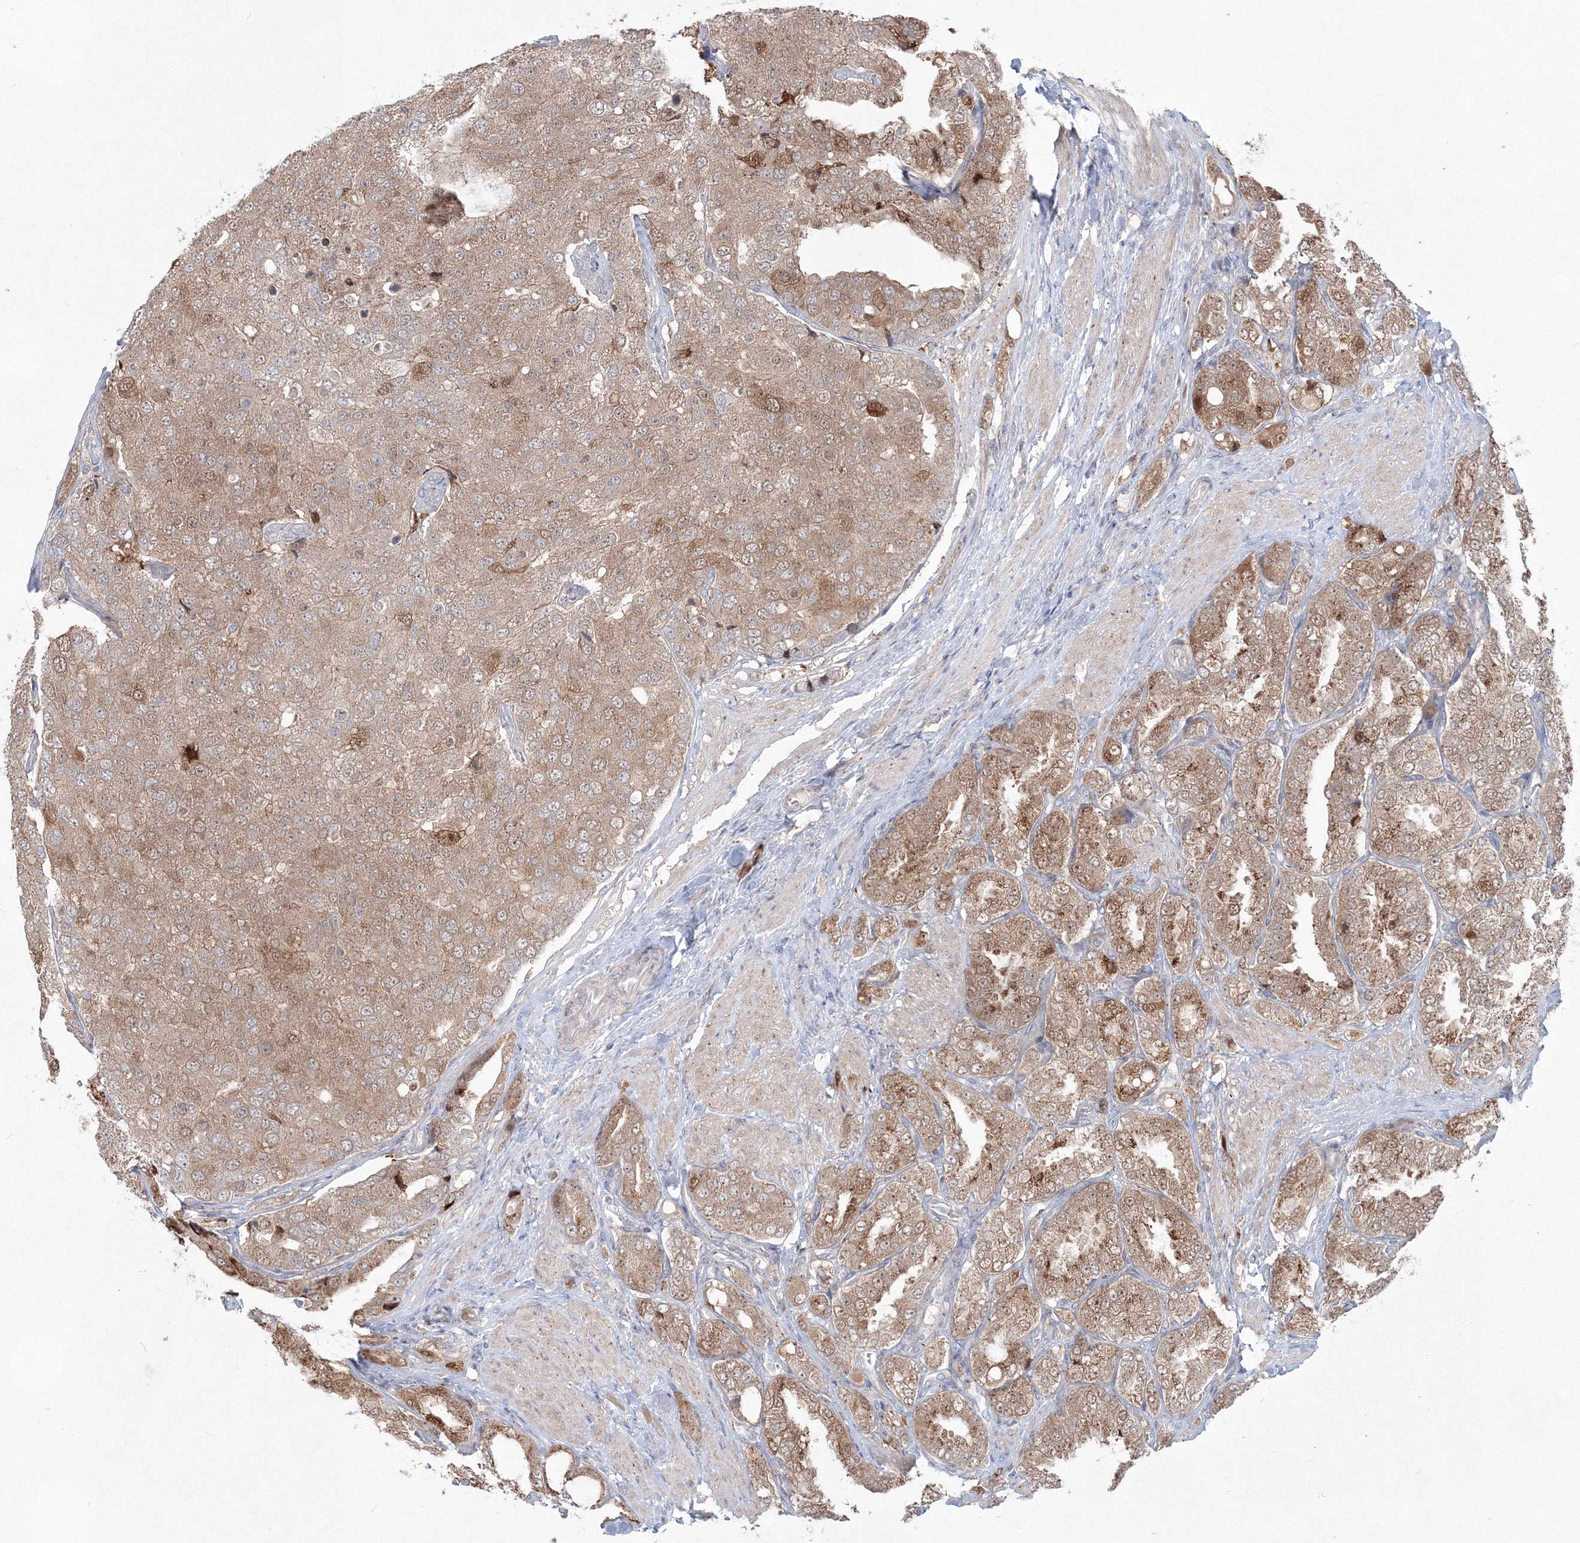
{"staining": {"intensity": "moderate", "quantity": ">75%", "location": "cytoplasmic/membranous"}, "tissue": "prostate cancer", "cell_type": "Tumor cells", "image_type": "cancer", "snomed": [{"axis": "morphology", "description": "Adenocarcinoma, High grade"}, {"axis": "topography", "description": "Prostate"}], "caption": "Tumor cells exhibit medium levels of moderate cytoplasmic/membranous positivity in about >75% of cells in human adenocarcinoma (high-grade) (prostate).", "gene": "MKRN2", "patient": {"sex": "male", "age": 50}}